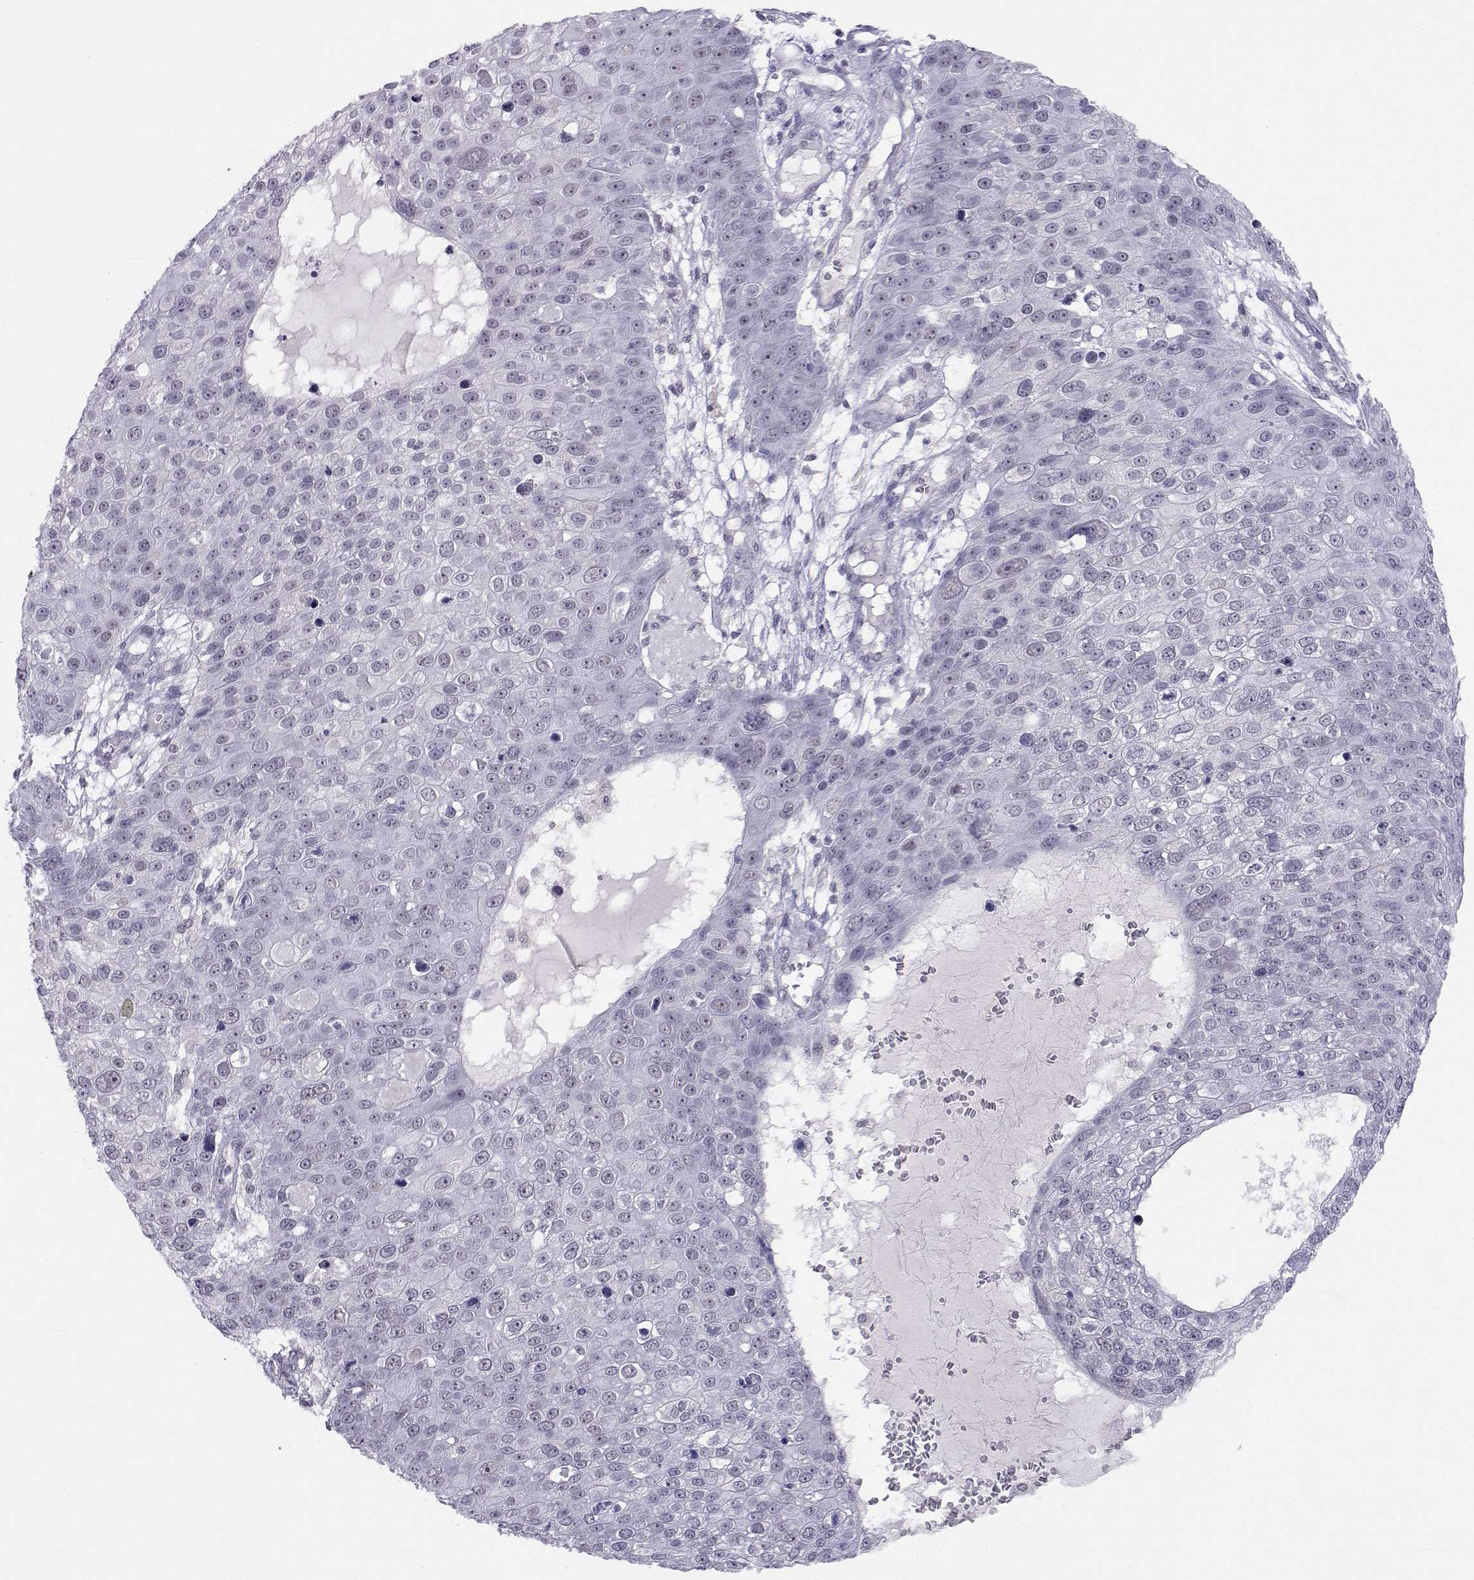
{"staining": {"intensity": "negative", "quantity": "none", "location": "none"}, "tissue": "skin cancer", "cell_type": "Tumor cells", "image_type": "cancer", "snomed": [{"axis": "morphology", "description": "Squamous cell carcinoma, NOS"}, {"axis": "topography", "description": "Skin"}], "caption": "The immunohistochemistry (IHC) photomicrograph has no significant staining in tumor cells of skin squamous cell carcinoma tissue.", "gene": "MED26", "patient": {"sex": "male", "age": 71}}